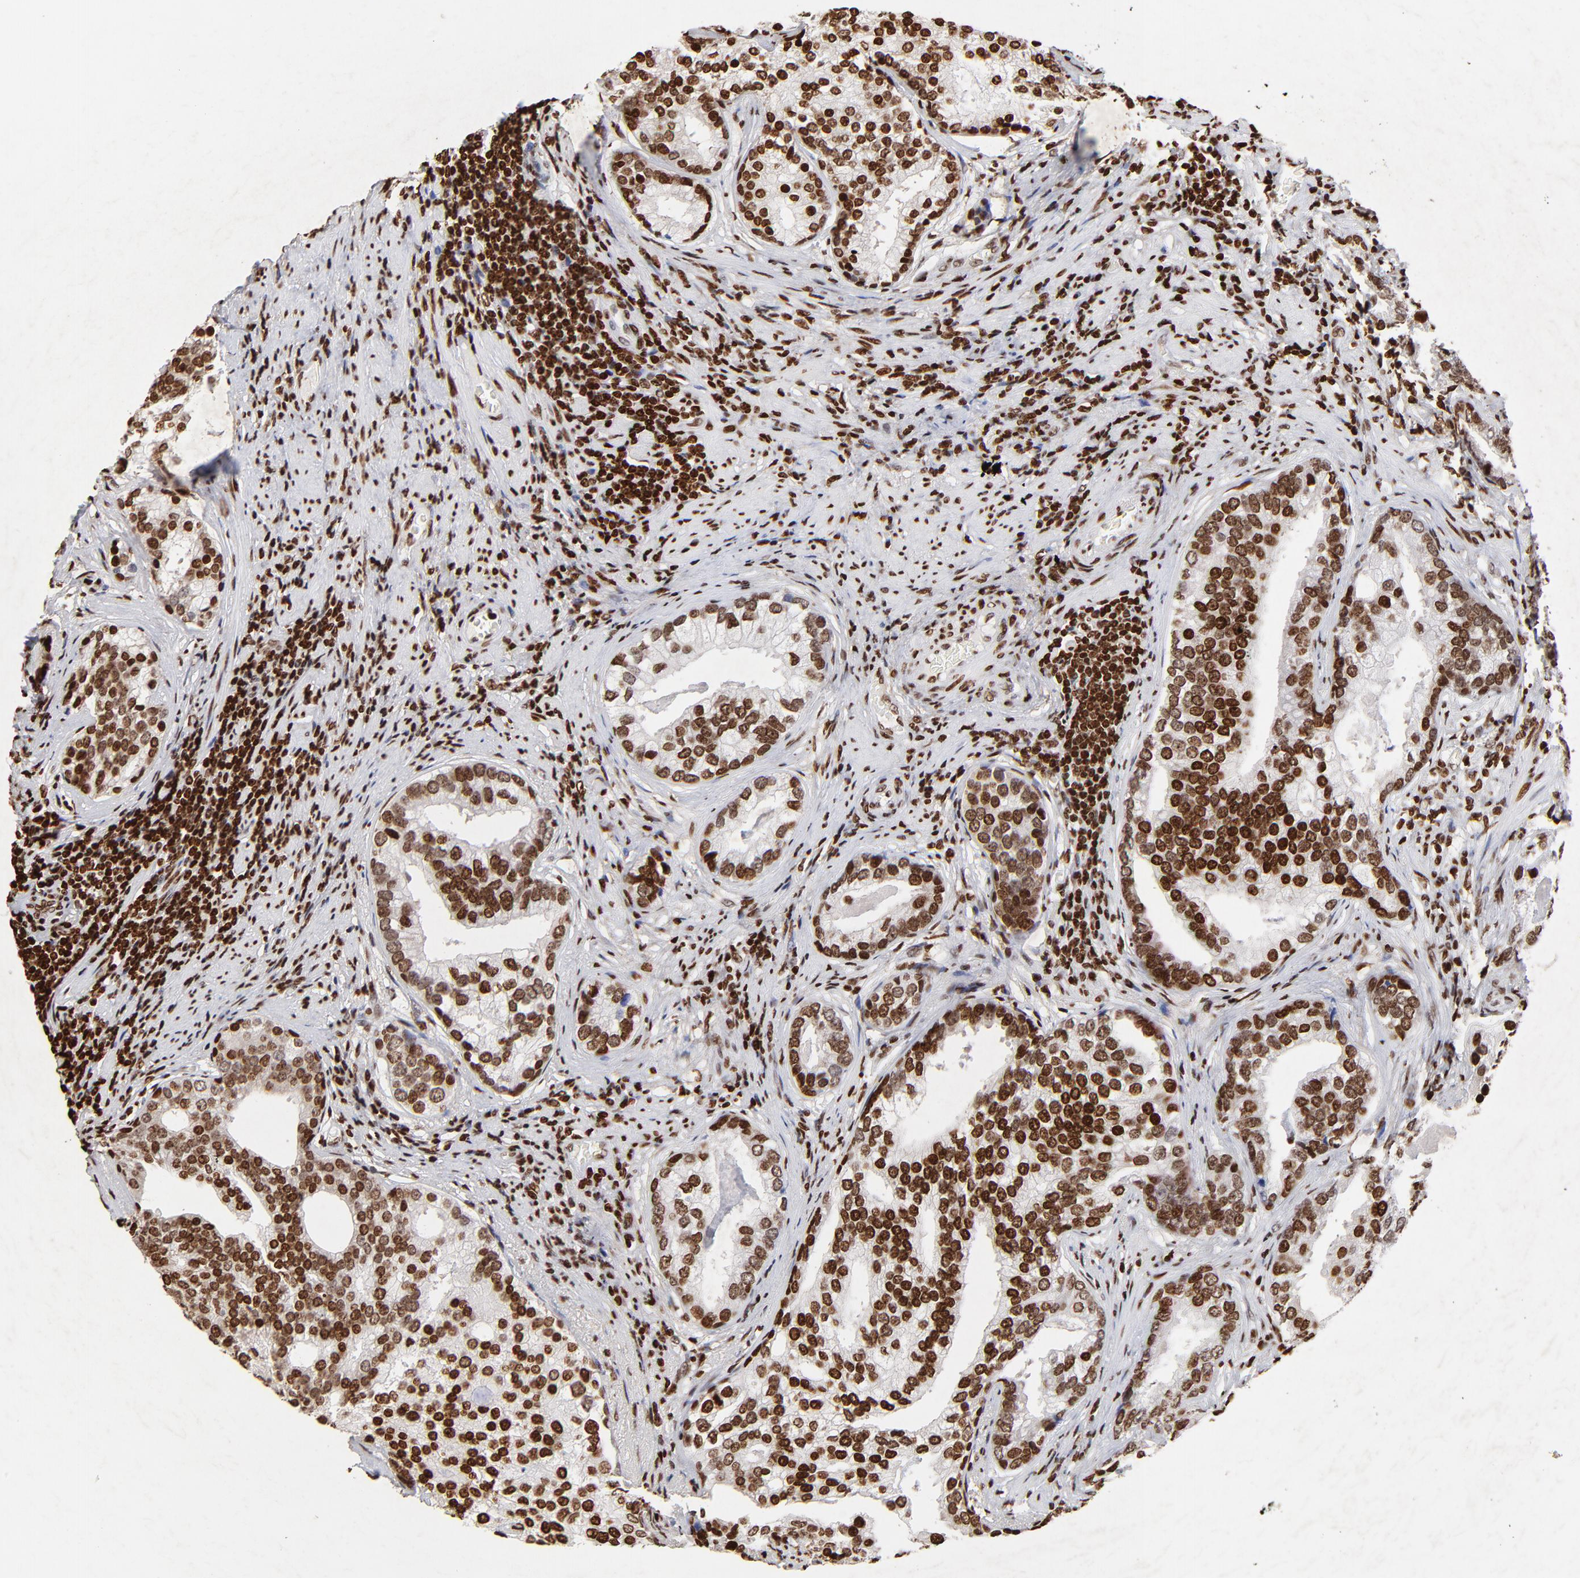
{"staining": {"intensity": "strong", "quantity": ">75%", "location": "nuclear"}, "tissue": "prostate cancer", "cell_type": "Tumor cells", "image_type": "cancer", "snomed": [{"axis": "morphology", "description": "Adenocarcinoma, Low grade"}, {"axis": "topography", "description": "Prostate"}], "caption": "A brown stain highlights strong nuclear staining of a protein in human prostate cancer tumor cells.", "gene": "FBH1", "patient": {"sex": "male", "age": 71}}